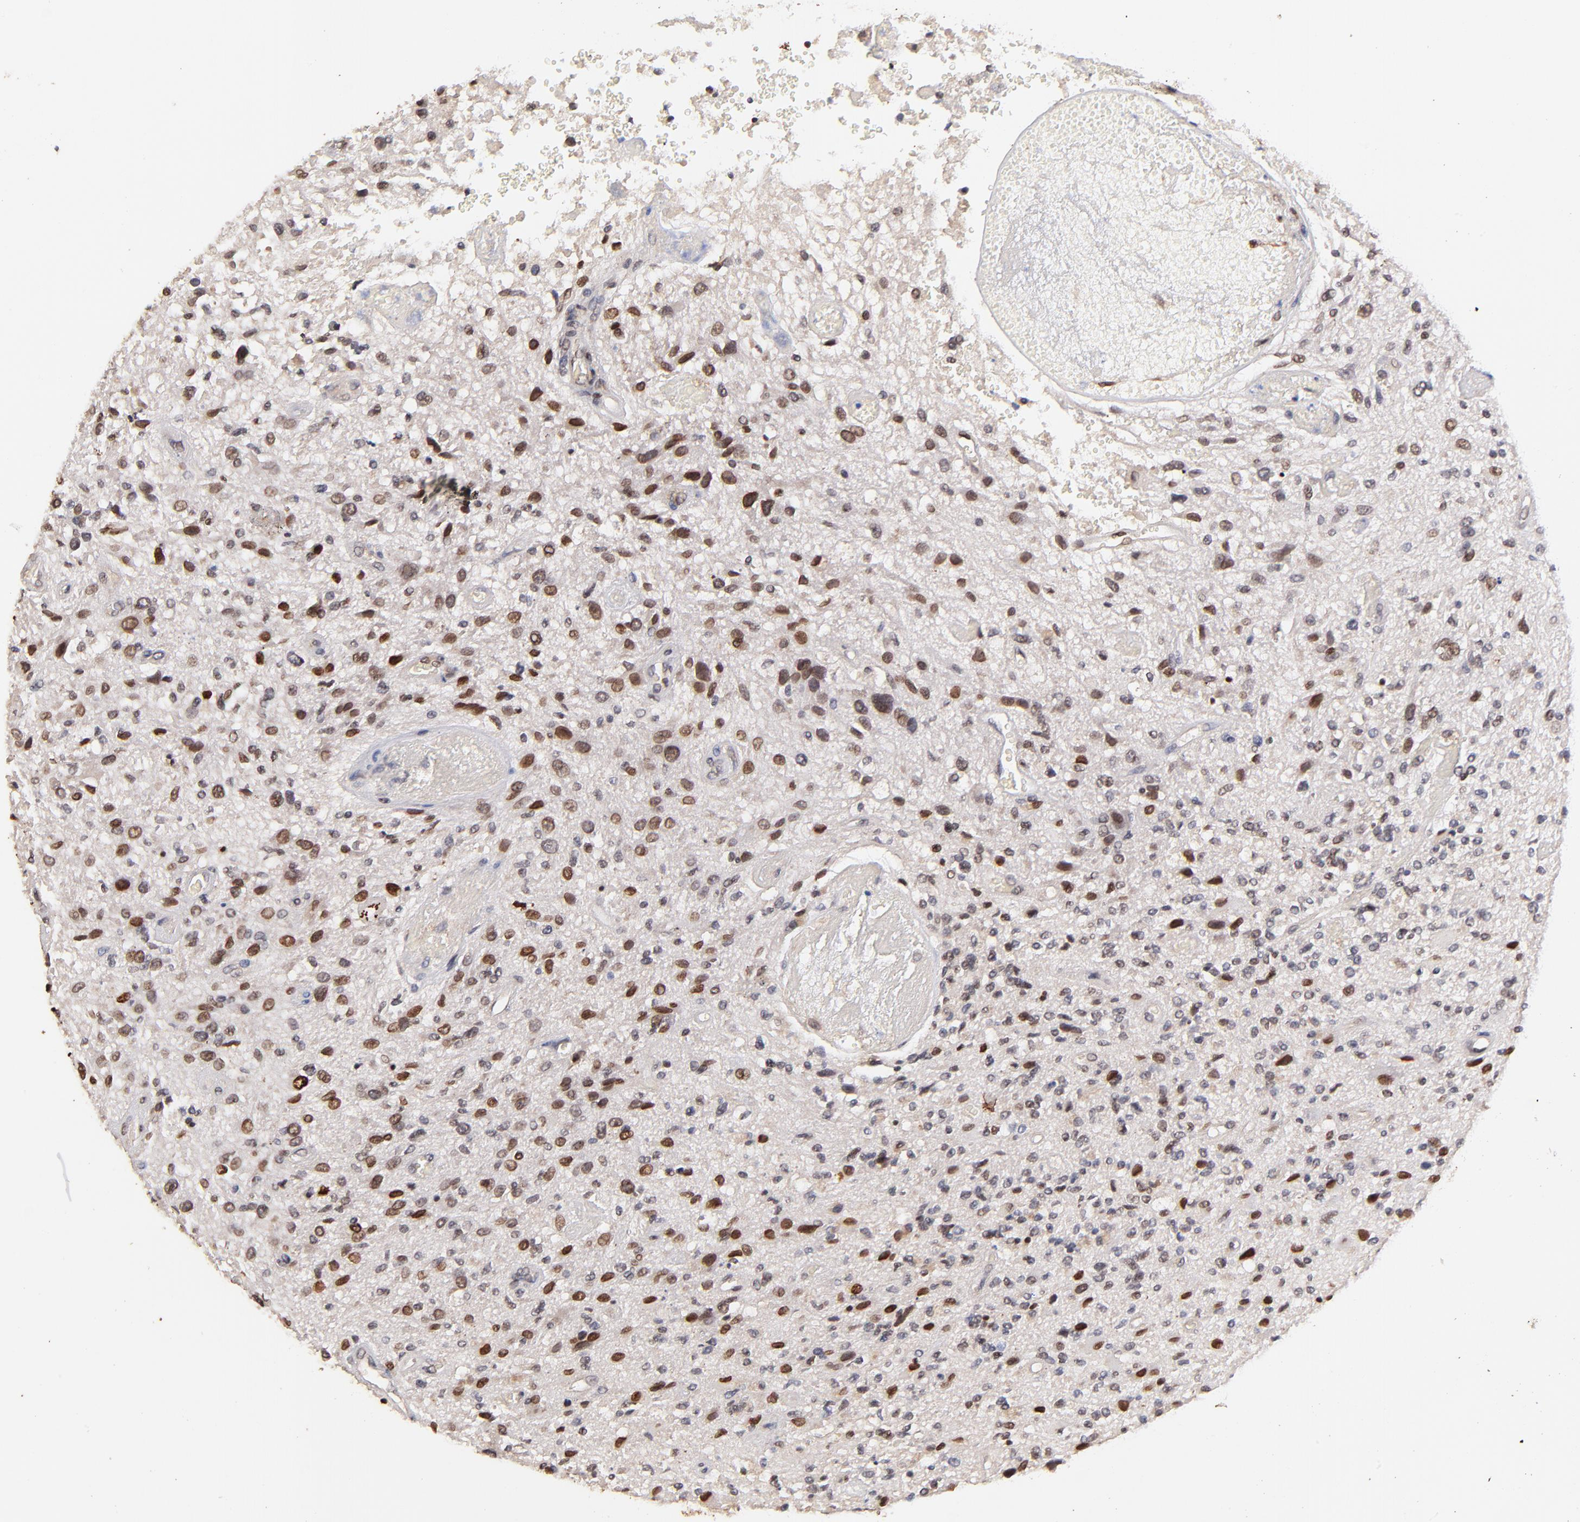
{"staining": {"intensity": "moderate", "quantity": "25%-75%", "location": "nuclear"}, "tissue": "glioma", "cell_type": "Tumor cells", "image_type": "cancer", "snomed": [{"axis": "morphology", "description": "Normal tissue, NOS"}, {"axis": "morphology", "description": "Glioma, malignant, High grade"}, {"axis": "topography", "description": "Cerebral cortex"}], "caption": "The image demonstrates a brown stain indicating the presence of a protein in the nuclear of tumor cells in glioma.", "gene": "ZFP92", "patient": {"sex": "male", "age": 75}}